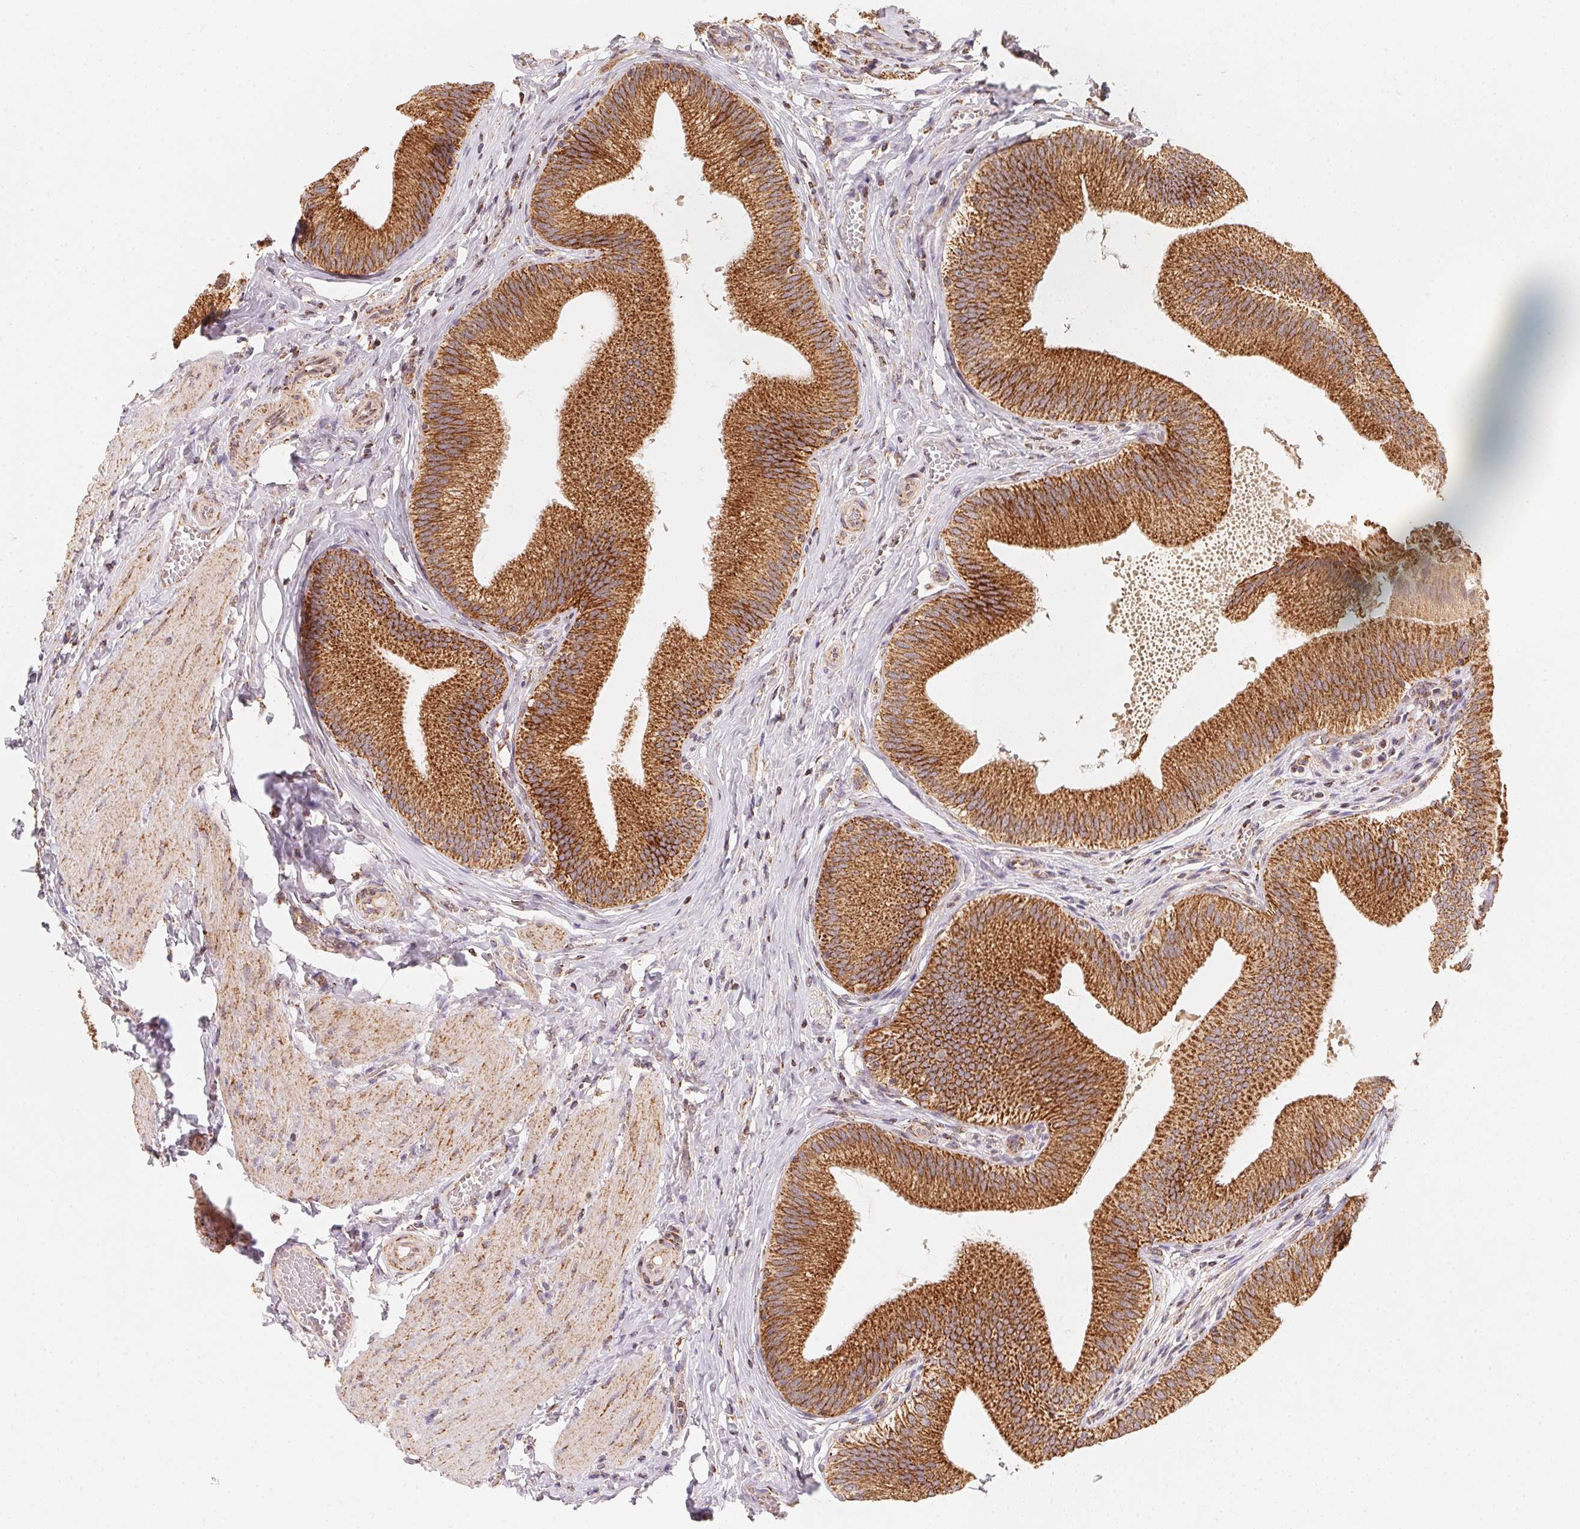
{"staining": {"intensity": "strong", "quantity": ">75%", "location": "cytoplasmic/membranous"}, "tissue": "gallbladder", "cell_type": "Glandular cells", "image_type": "normal", "snomed": [{"axis": "morphology", "description": "Normal tissue, NOS"}, {"axis": "topography", "description": "Gallbladder"}], "caption": "High-power microscopy captured an immunohistochemistry (IHC) image of normal gallbladder, revealing strong cytoplasmic/membranous staining in approximately >75% of glandular cells.", "gene": "NDUFS6", "patient": {"sex": "male", "age": 17}}